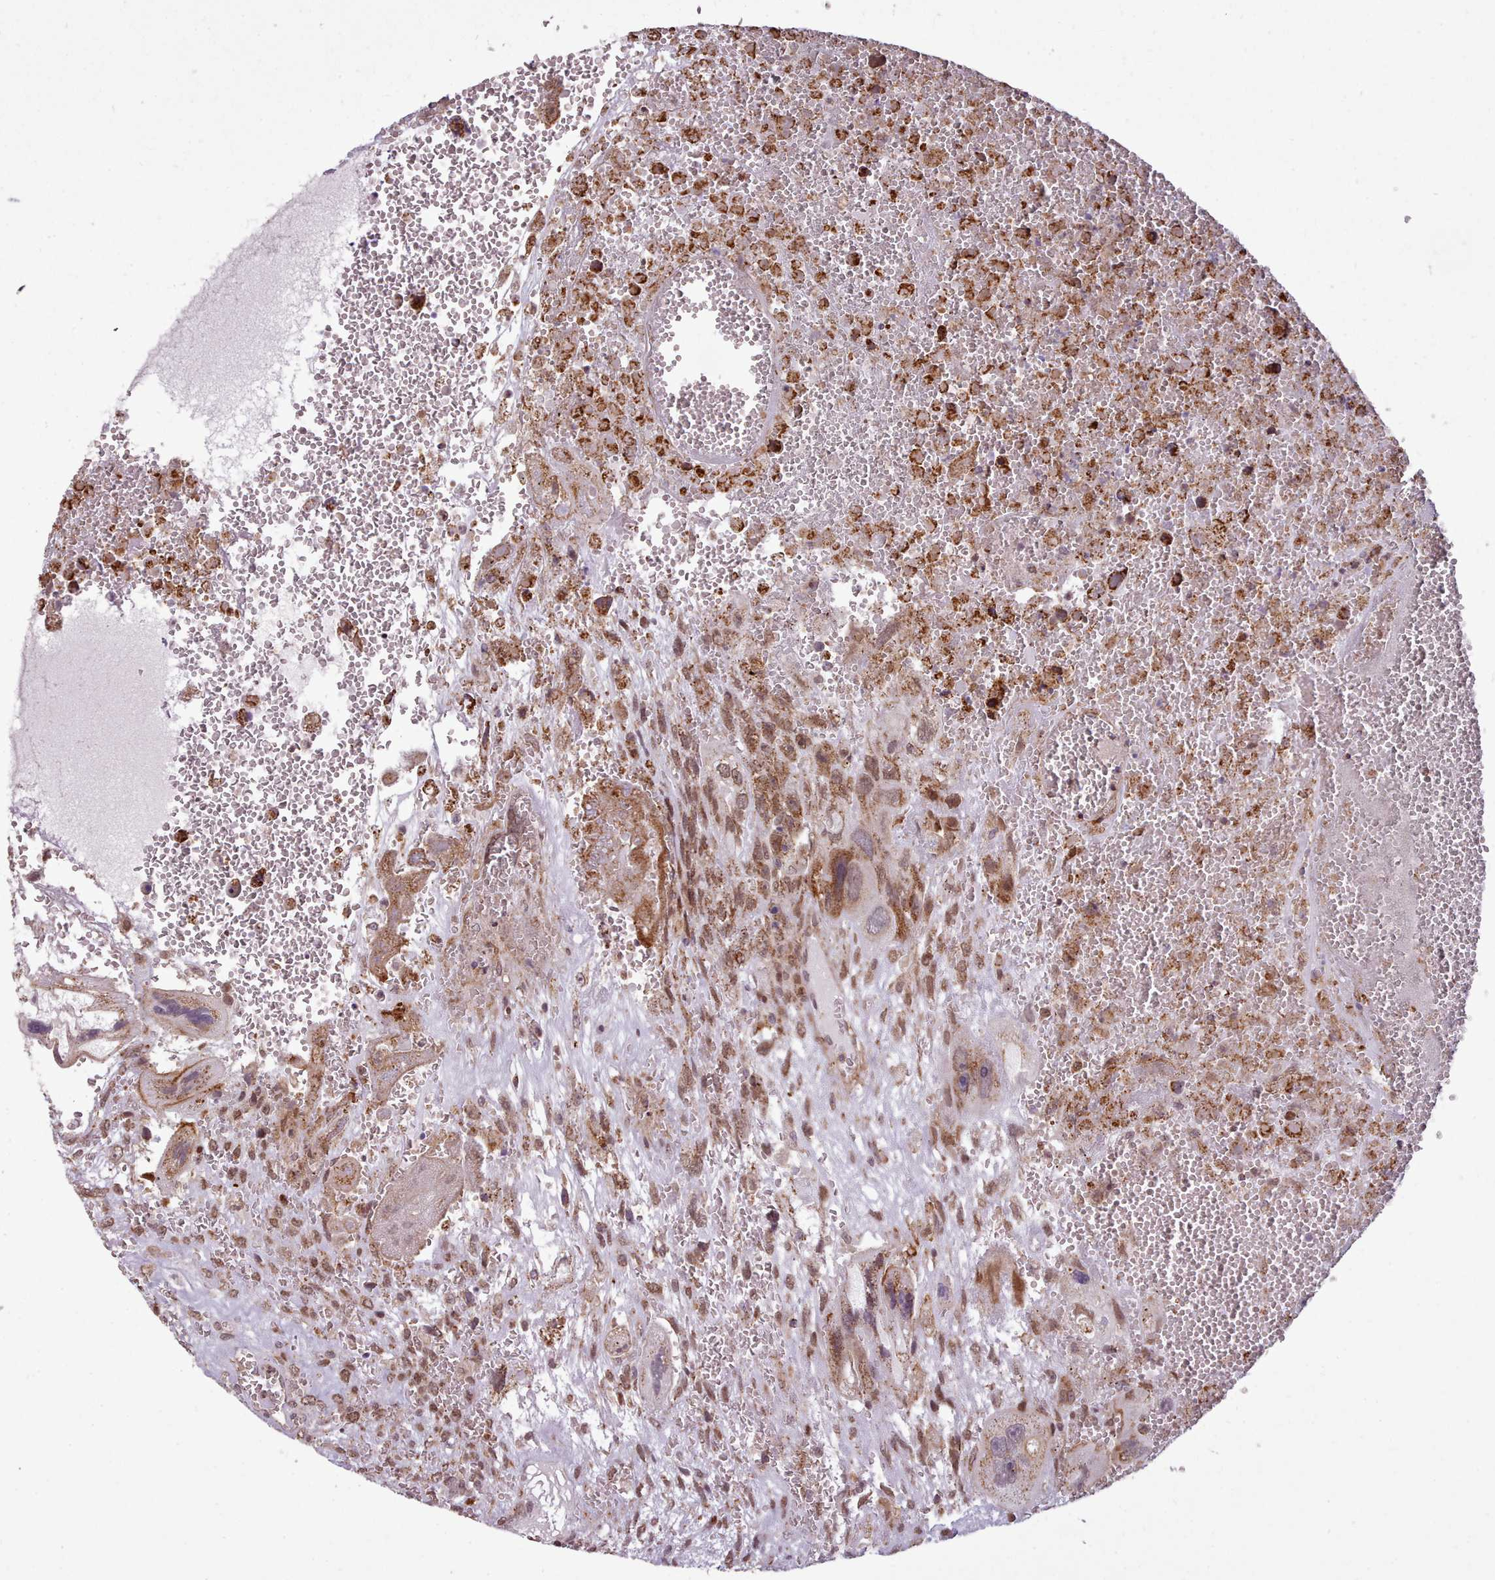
{"staining": {"intensity": "moderate", "quantity": ">75%", "location": "cytoplasmic/membranous,nuclear"}, "tissue": "testis cancer", "cell_type": "Tumor cells", "image_type": "cancer", "snomed": [{"axis": "morphology", "description": "Carcinoma, Embryonal, NOS"}, {"axis": "topography", "description": "Testis"}], "caption": "Embryonal carcinoma (testis) stained for a protein (brown) demonstrates moderate cytoplasmic/membranous and nuclear positive staining in about >75% of tumor cells.", "gene": "ZMYM4", "patient": {"sex": "male", "age": 28}}